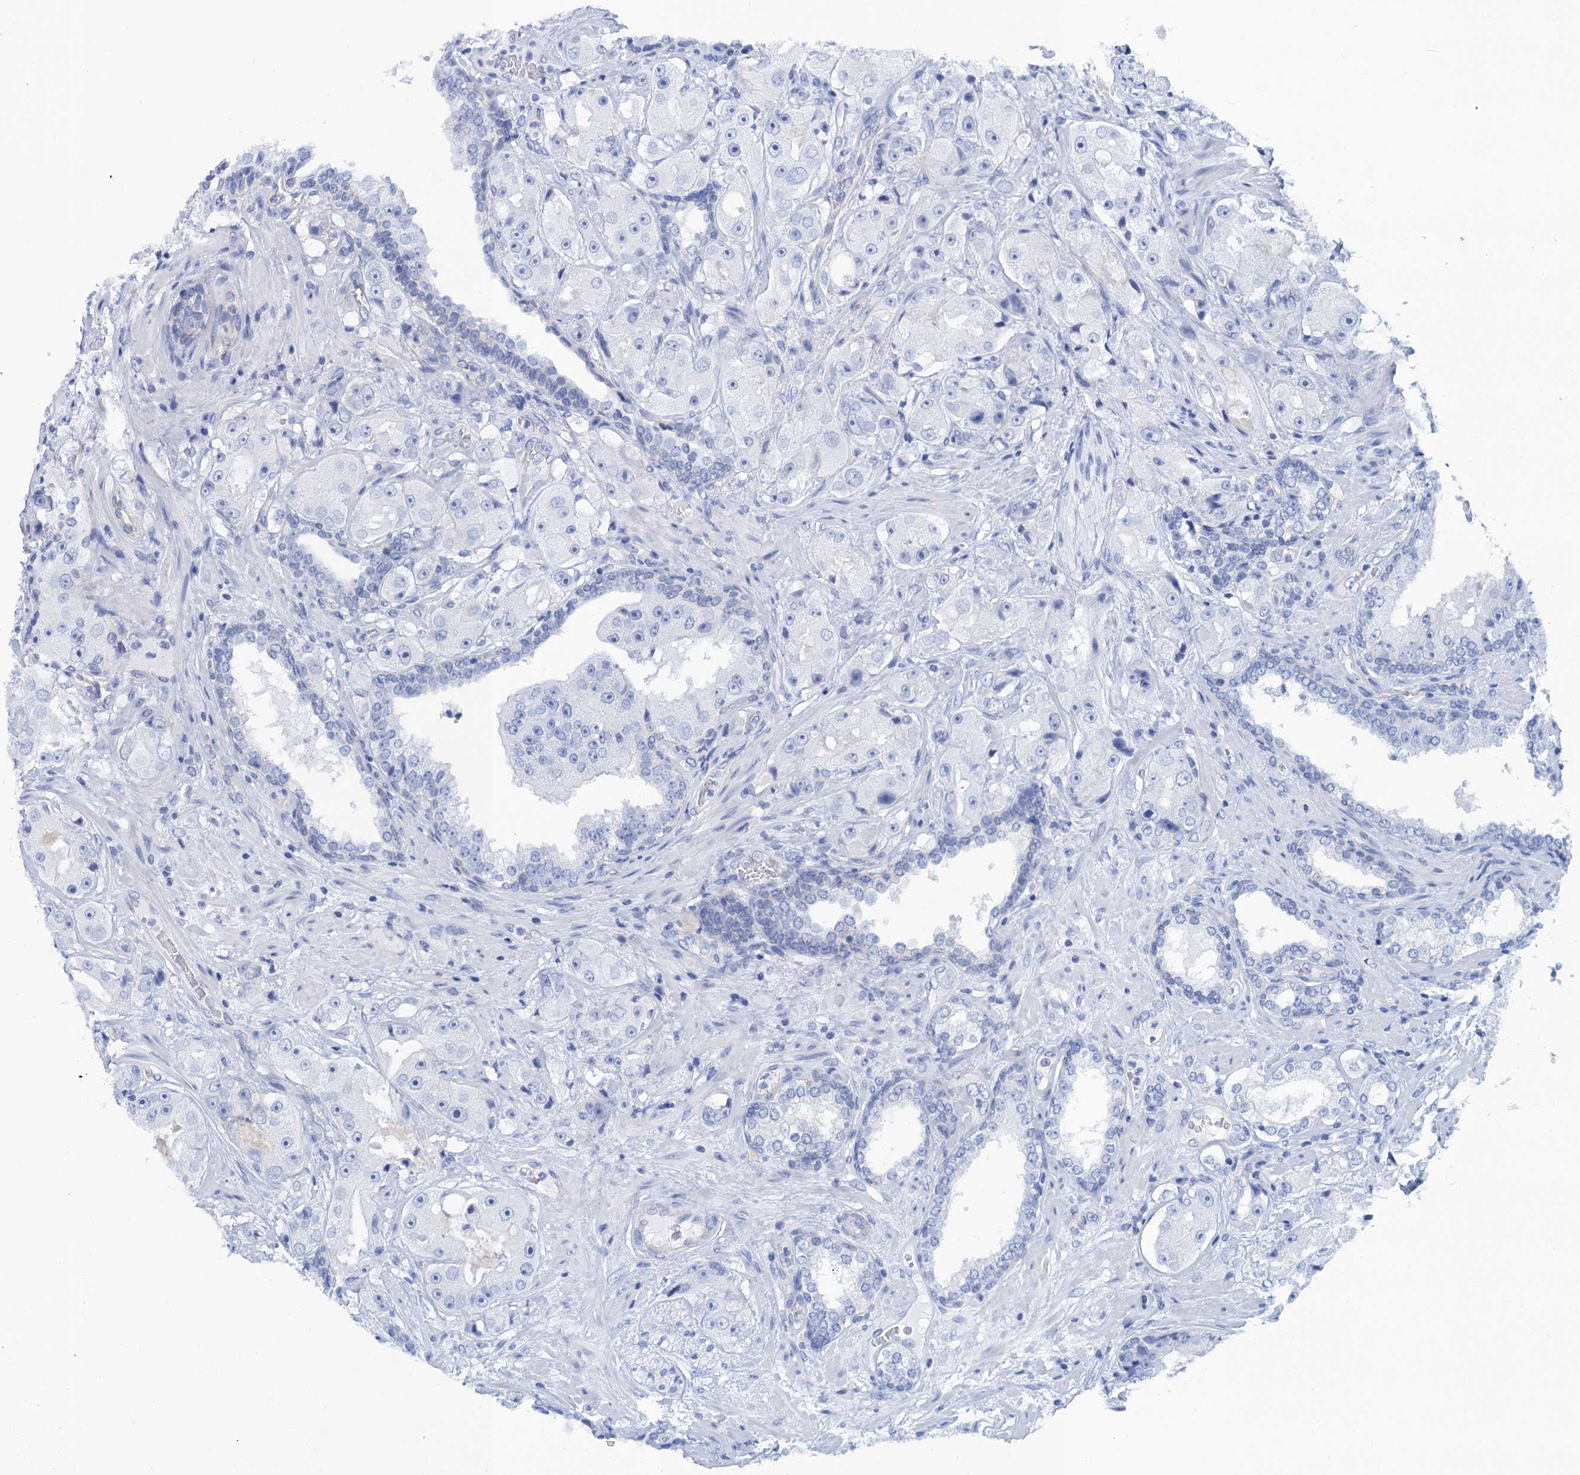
{"staining": {"intensity": "negative", "quantity": "none", "location": "none"}, "tissue": "prostate cancer", "cell_type": "Tumor cells", "image_type": "cancer", "snomed": [{"axis": "morphology", "description": "Adenocarcinoma, High grade"}, {"axis": "topography", "description": "Prostate"}], "caption": "A photomicrograph of prostate adenocarcinoma (high-grade) stained for a protein reveals no brown staining in tumor cells.", "gene": "CALML5", "patient": {"sex": "male", "age": 73}}